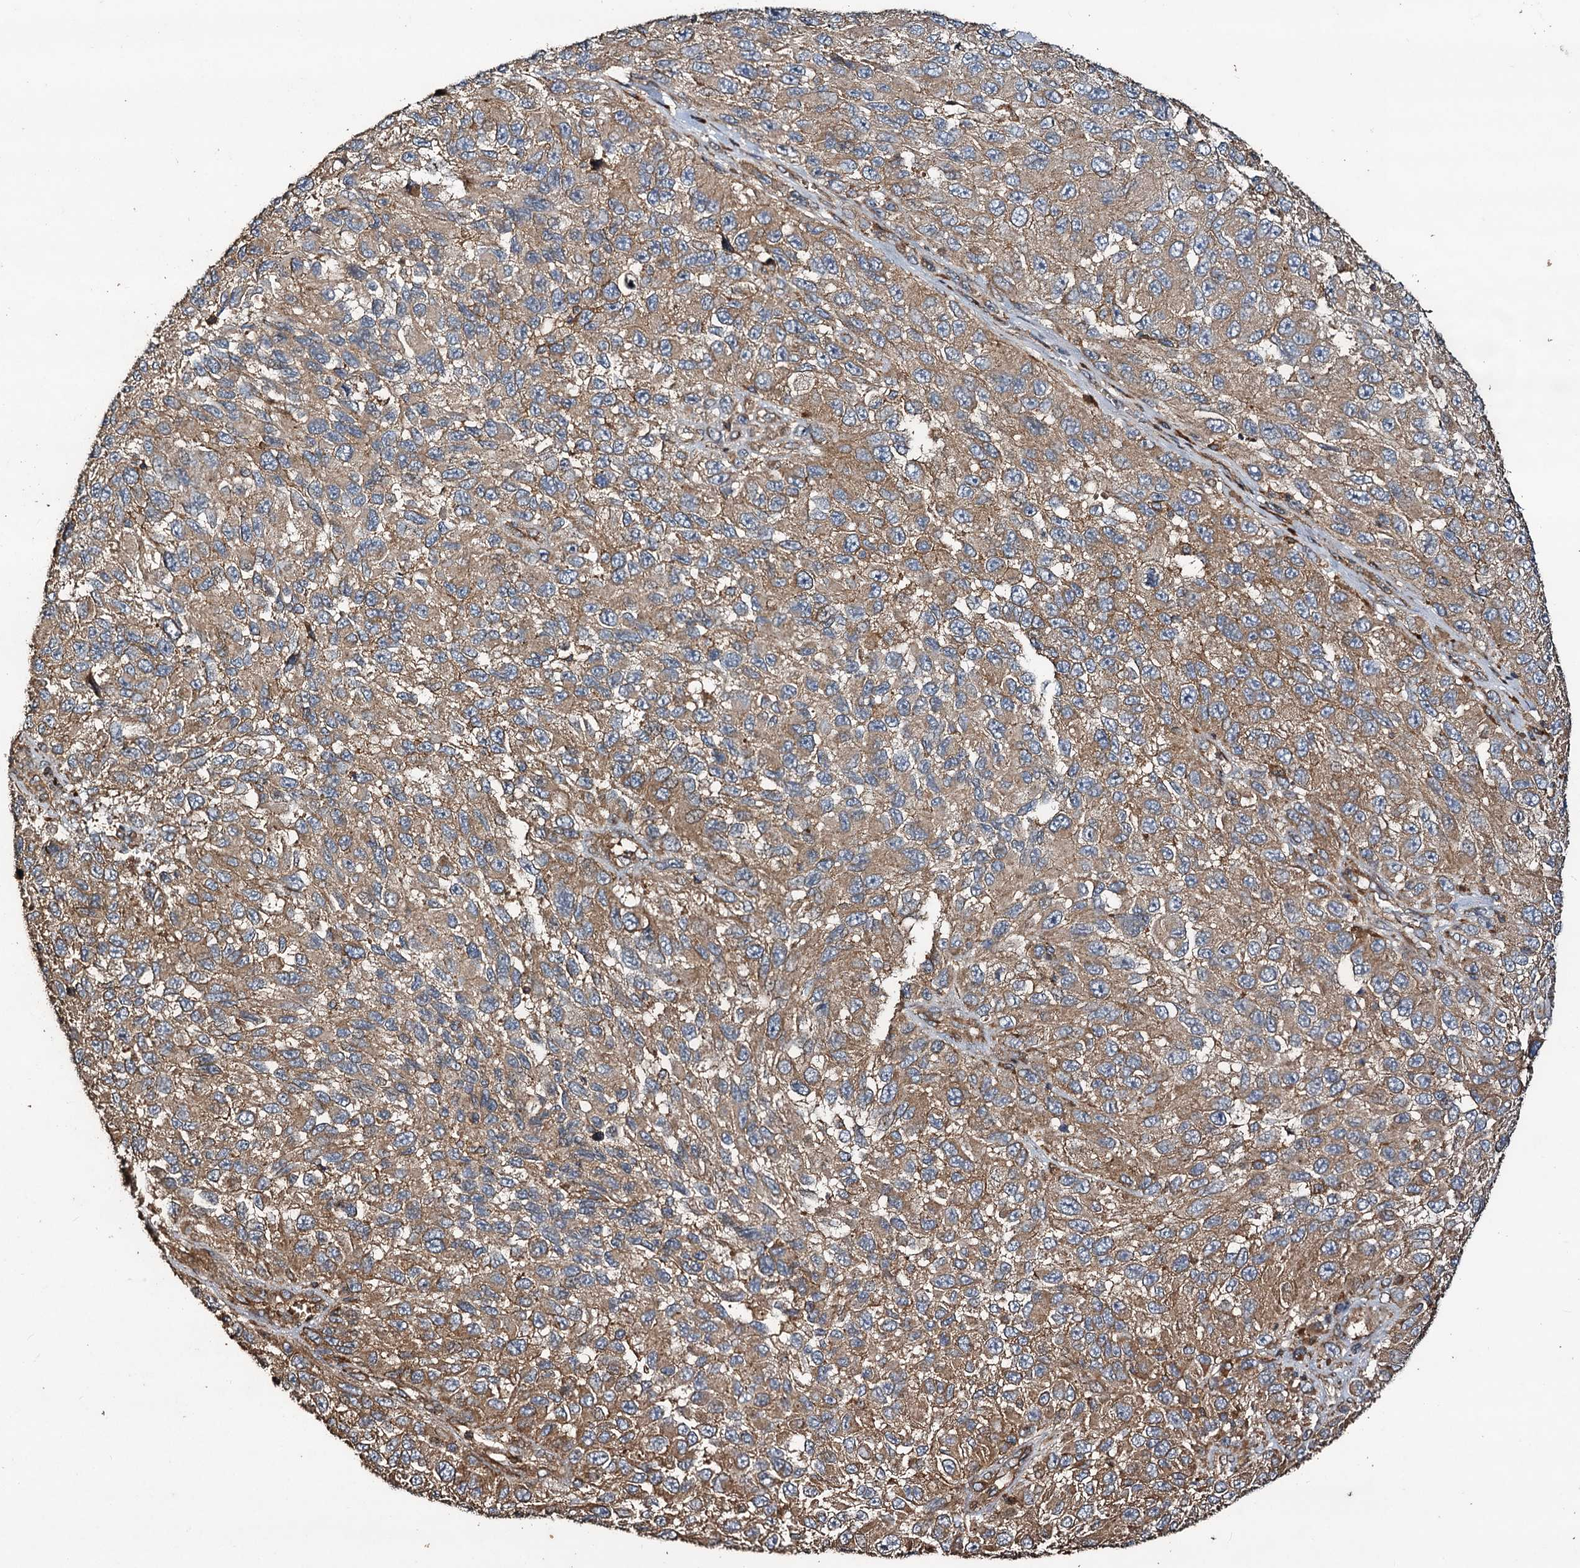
{"staining": {"intensity": "weak", "quantity": ">75%", "location": "cytoplasmic/membranous"}, "tissue": "melanoma", "cell_type": "Tumor cells", "image_type": "cancer", "snomed": [{"axis": "morphology", "description": "Normal tissue, NOS"}, {"axis": "morphology", "description": "Malignant melanoma, NOS"}, {"axis": "topography", "description": "Skin"}], "caption": "A brown stain labels weak cytoplasmic/membranous positivity of a protein in malignant melanoma tumor cells.", "gene": "NOTCH2NLA", "patient": {"sex": "female", "age": 96}}